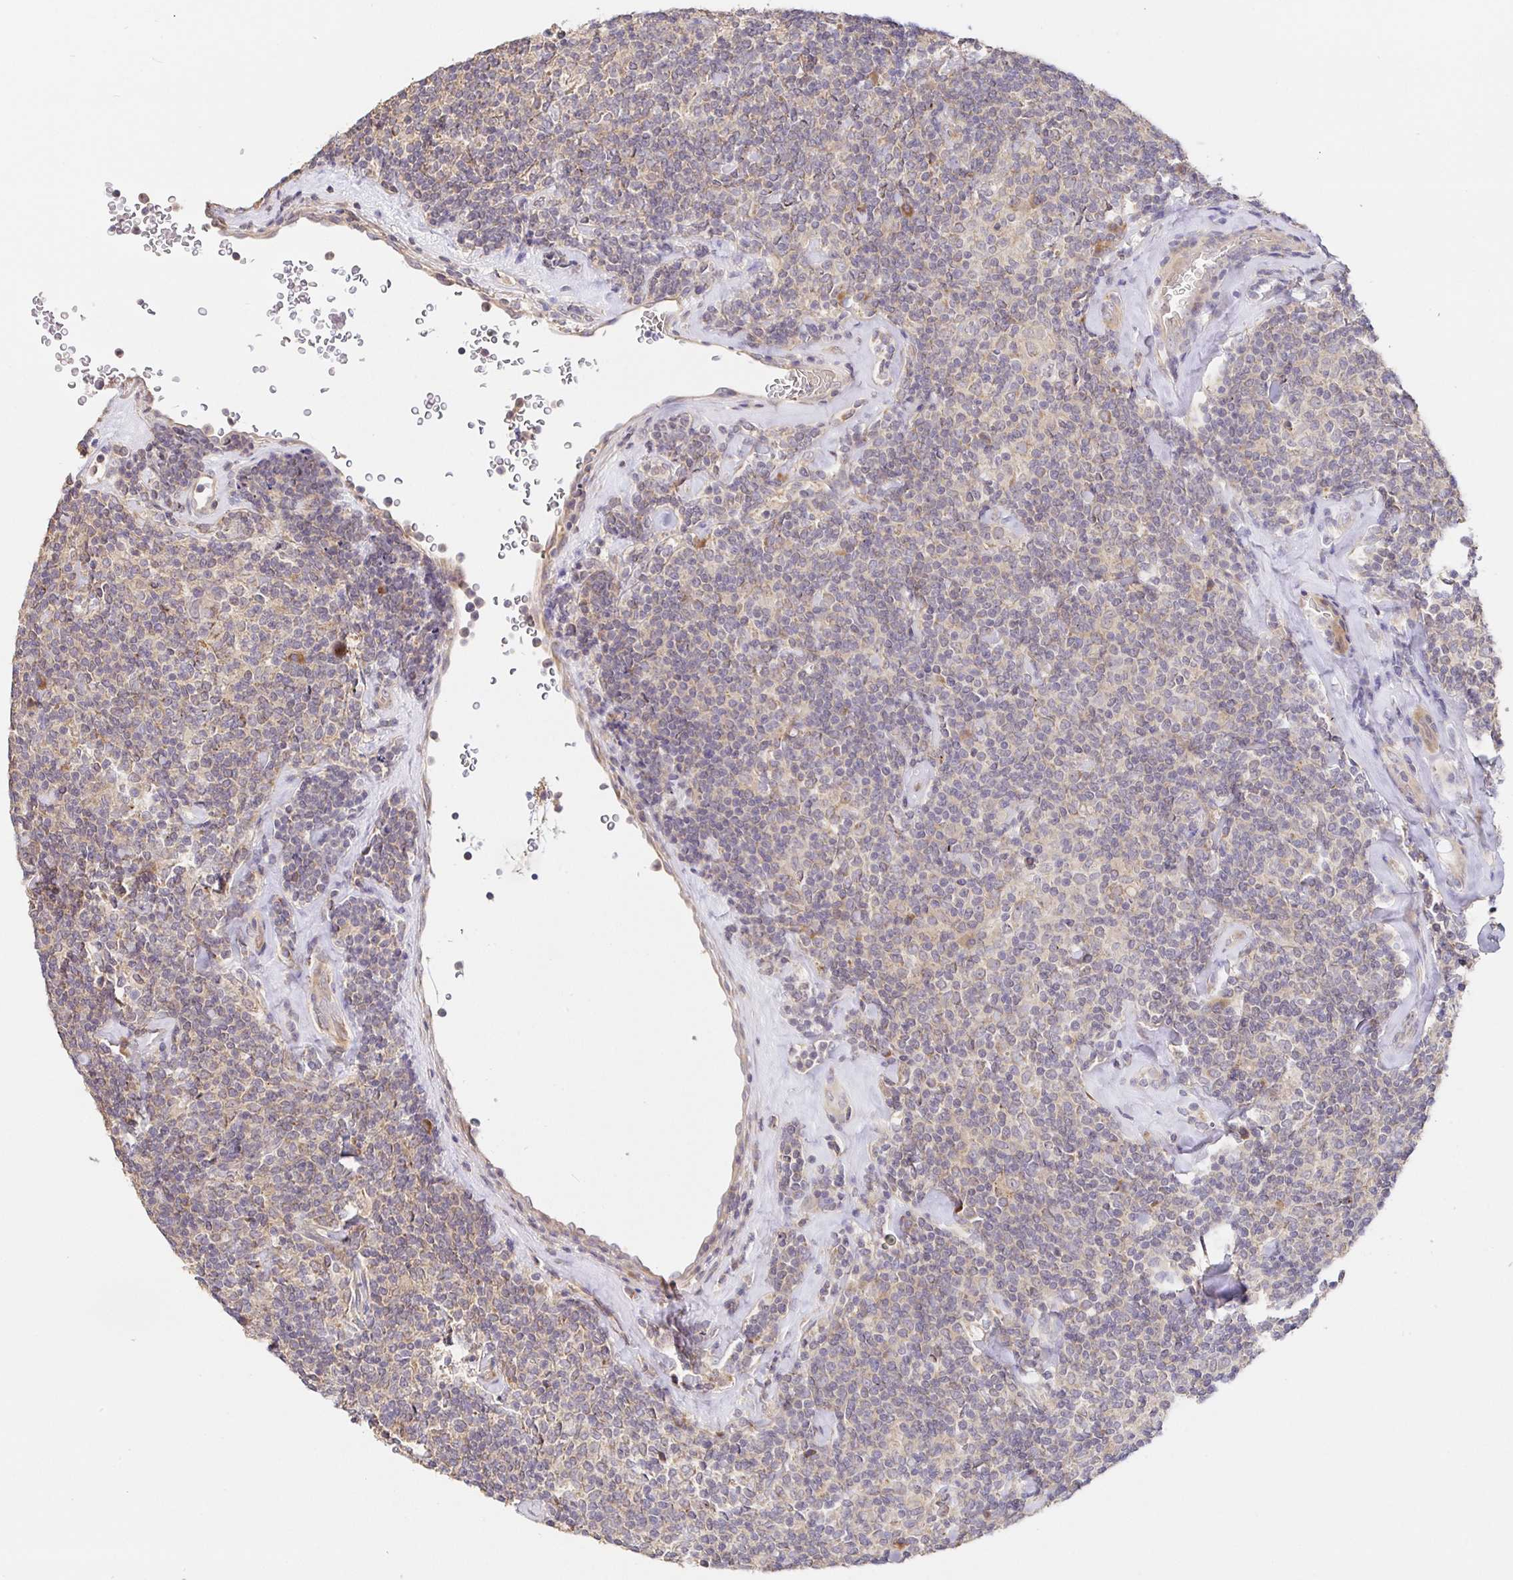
{"staining": {"intensity": "negative", "quantity": "none", "location": "none"}, "tissue": "lymphoma", "cell_type": "Tumor cells", "image_type": "cancer", "snomed": [{"axis": "morphology", "description": "Malignant lymphoma, non-Hodgkin's type, Low grade"}, {"axis": "topography", "description": "Lymph node"}], "caption": "This photomicrograph is of malignant lymphoma, non-Hodgkin's type (low-grade) stained with IHC to label a protein in brown with the nuclei are counter-stained blue. There is no positivity in tumor cells.", "gene": "ZDHHC11", "patient": {"sex": "female", "age": 56}}